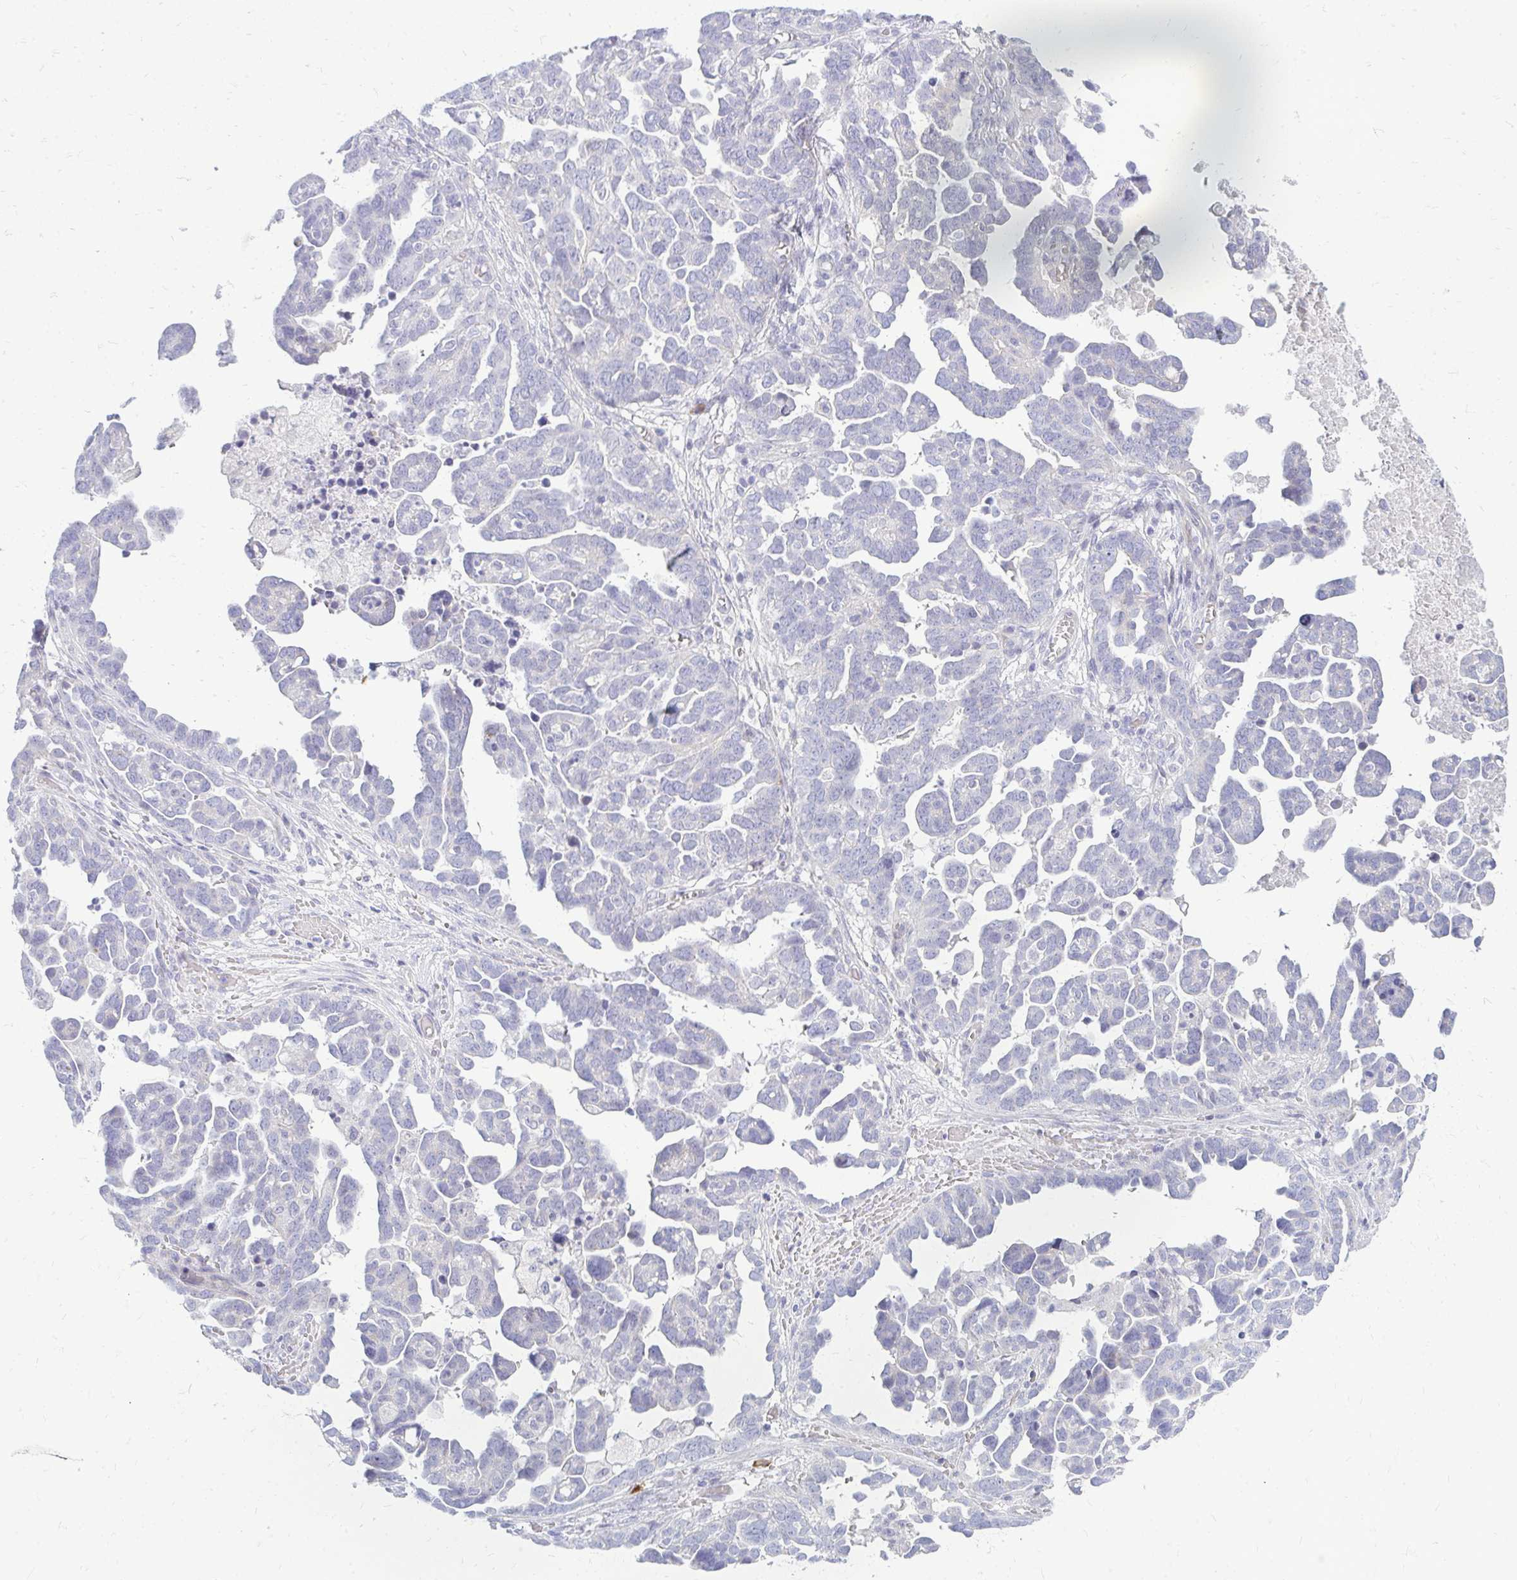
{"staining": {"intensity": "negative", "quantity": "none", "location": "none"}, "tissue": "ovarian cancer", "cell_type": "Tumor cells", "image_type": "cancer", "snomed": [{"axis": "morphology", "description": "Cystadenocarcinoma, serous, NOS"}, {"axis": "topography", "description": "Ovary"}], "caption": "Serous cystadenocarcinoma (ovarian) was stained to show a protein in brown. There is no significant positivity in tumor cells.", "gene": "TSPEAR", "patient": {"sex": "female", "age": 54}}